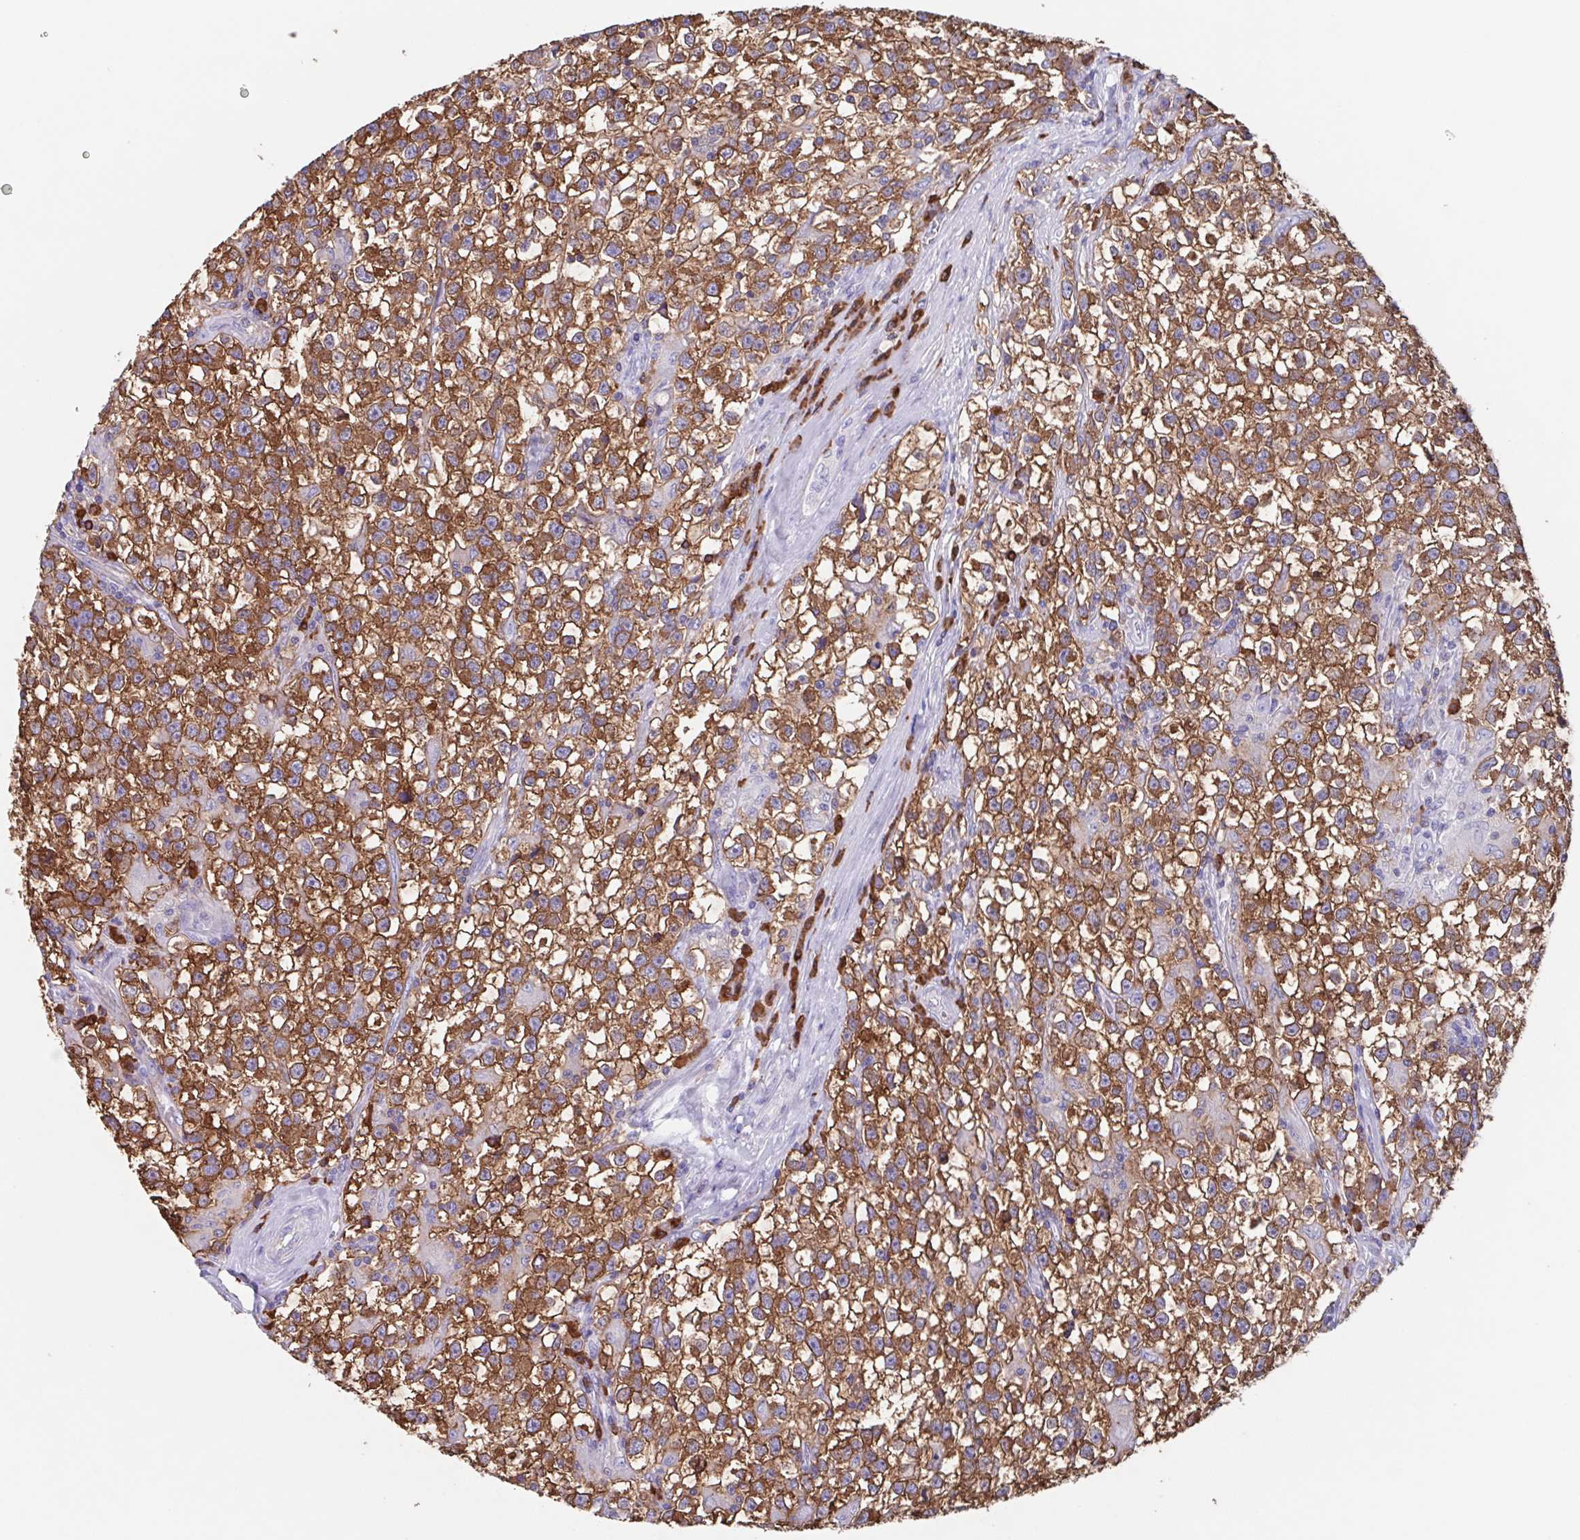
{"staining": {"intensity": "moderate", "quantity": ">75%", "location": "cytoplasmic/membranous"}, "tissue": "testis cancer", "cell_type": "Tumor cells", "image_type": "cancer", "snomed": [{"axis": "morphology", "description": "Seminoma, NOS"}, {"axis": "topography", "description": "Testis"}], "caption": "Testis seminoma stained with DAB (3,3'-diaminobenzidine) IHC reveals medium levels of moderate cytoplasmic/membranous expression in approximately >75% of tumor cells.", "gene": "TPD52", "patient": {"sex": "male", "age": 31}}